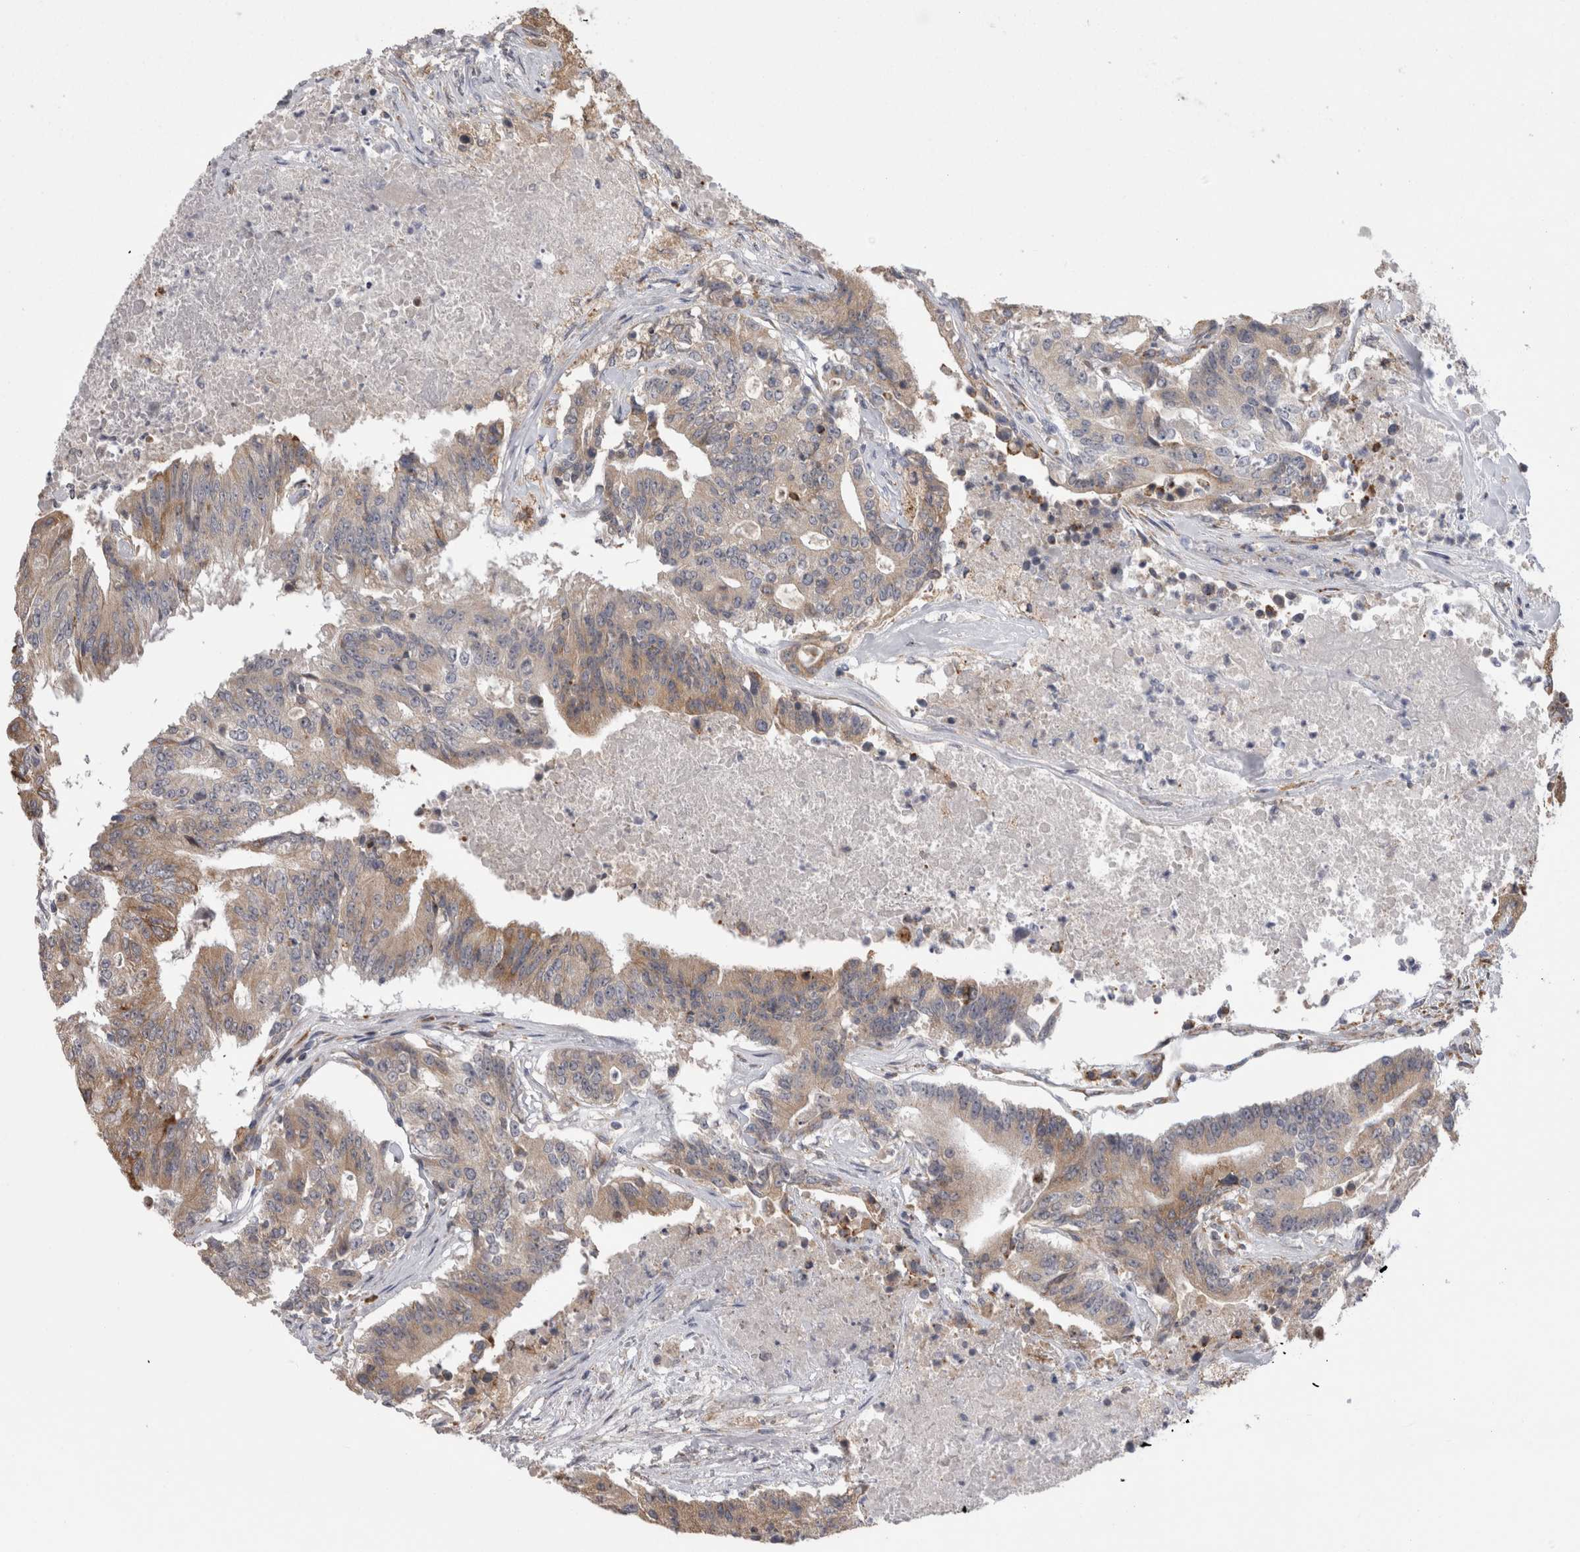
{"staining": {"intensity": "weak", "quantity": ">75%", "location": "cytoplasmic/membranous"}, "tissue": "colorectal cancer", "cell_type": "Tumor cells", "image_type": "cancer", "snomed": [{"axis": "morphology", "description": "Adenocarcinoma, NOS"}, {"axis": "topography", "description": "Colon"}], "caption": "A photomicrograph of human colorectal adenocarcinoma stained for a protein shows weak cytoplasmic/membranous brown staining in tumor cells.", "gene": "ZNF341", "patient": {"sex": "female", "age": 77}}